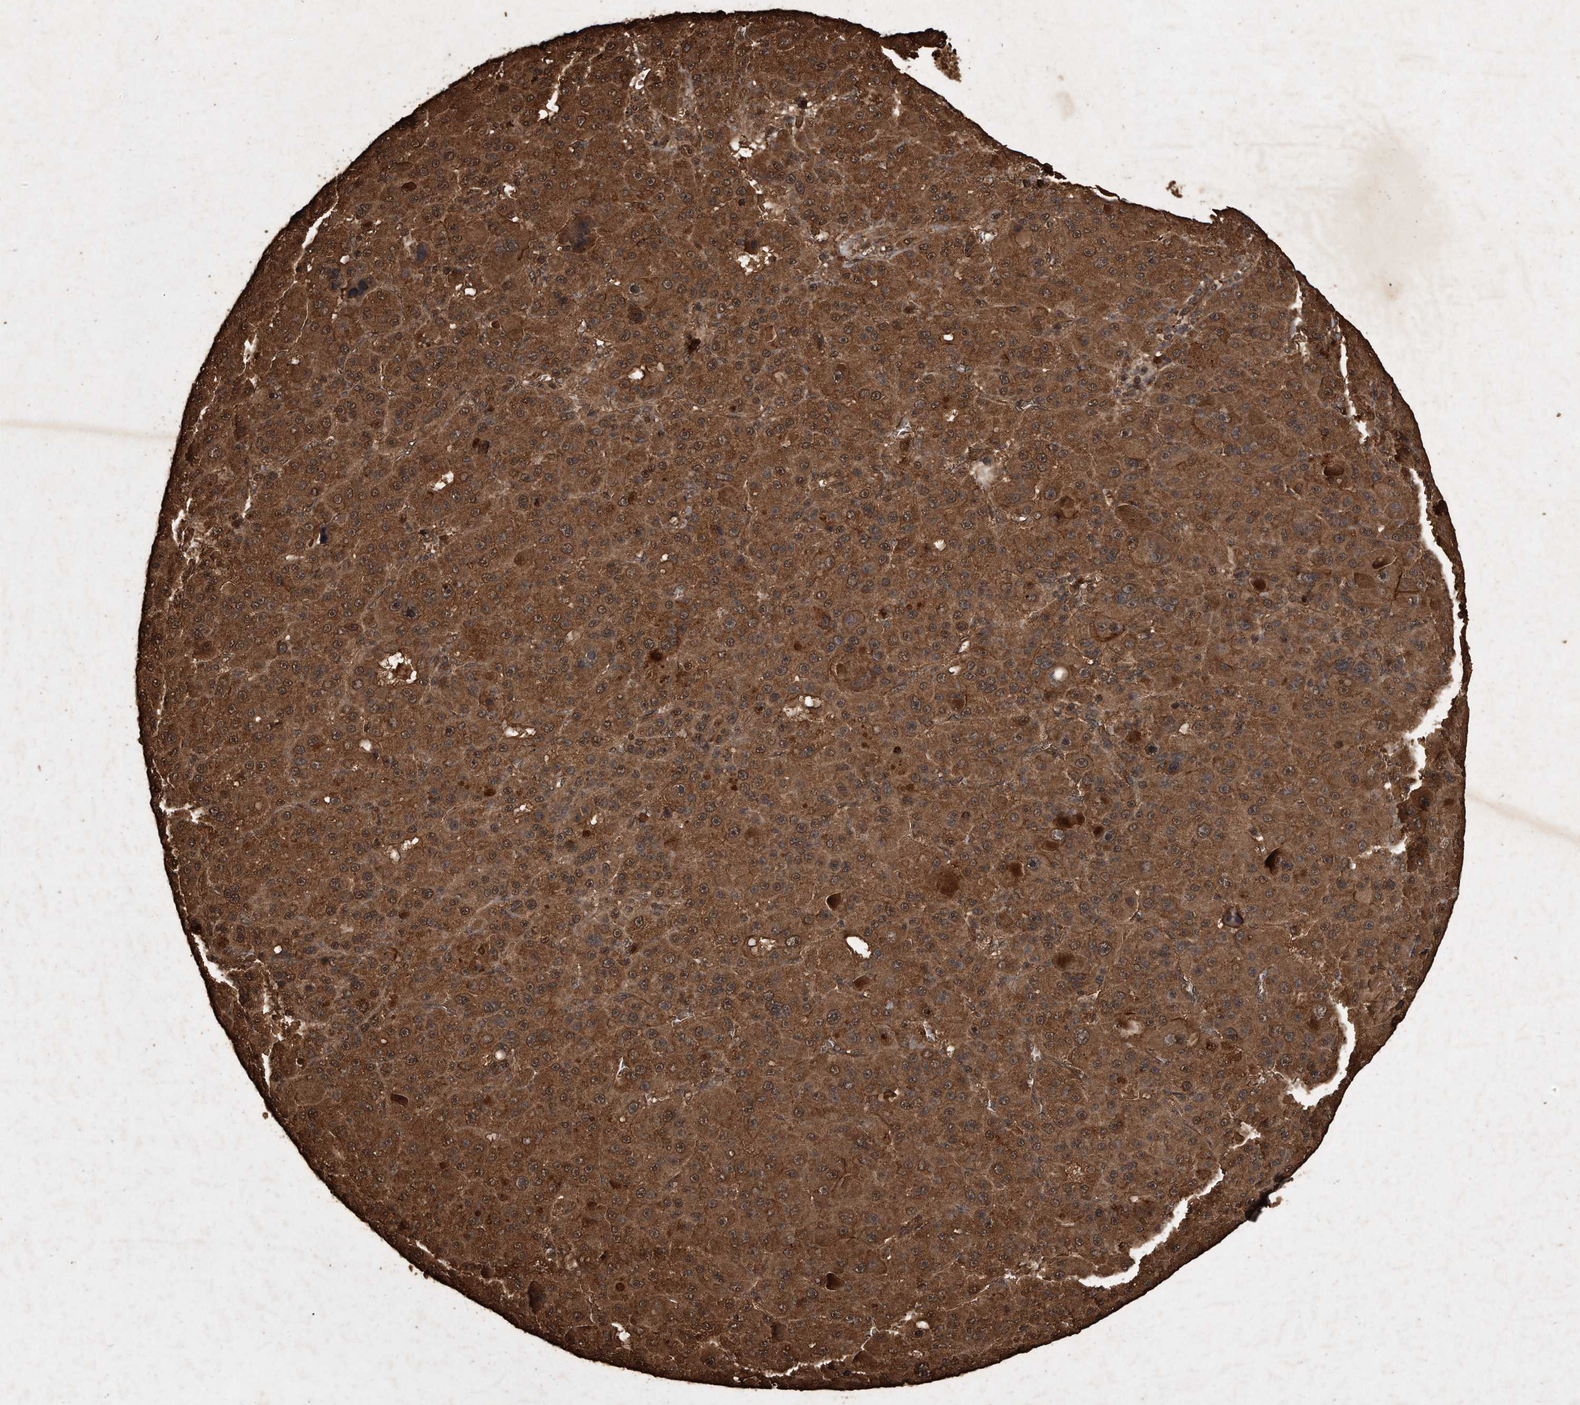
{"staining": {"intensity": "strong", "quantity": ">75%", "location": "cytoplasmic/membranous,nuclear"}, "tissue": "liver cancer", "cell_type": "Tumor cells", "image_type": "cancer", "snomed": [{"axis": "morphology", "description": "Carcinoma, Hepatocellular, NOS"}, {"axis": "topography", "description": "Liver"}], "caption": "This image displays immunohistochemistry staining of hepatocellular carcinoma (liver), with high strong cytoplasmic/membranous and nuclear staining in about >75% of tumor cells.", "gene": "CFLAR", "patient": {"sex": "male", "age": 76}}